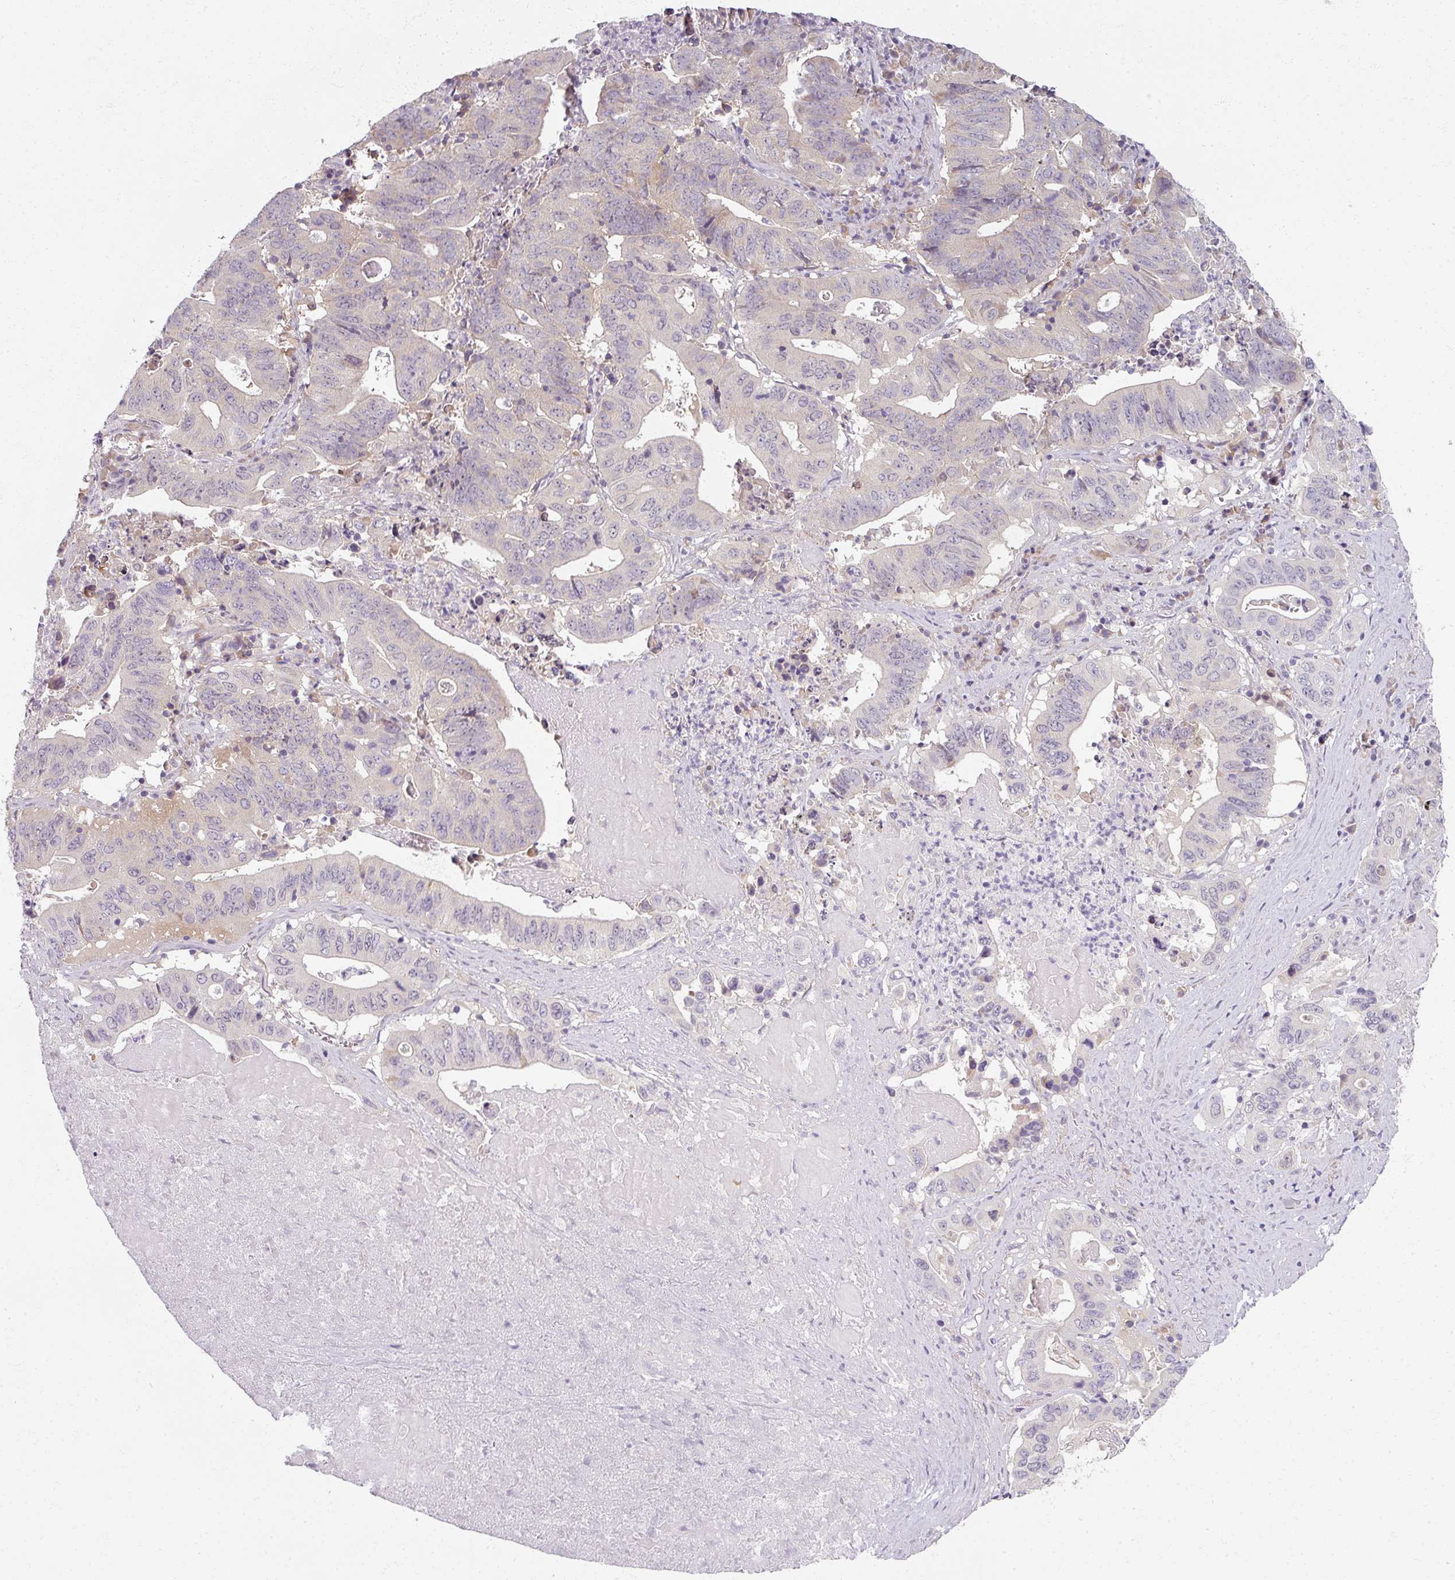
{"staining": {"intensity": "negative", "quantity": "none", "location": "none"}, "tissue": "lung cancer", "cell_type": "Tumor cells", "image_type": "cancer", "snomed": [{"axis": "morphology", "description": "Adenocarcinoma, NOS"}, {"axis": "topography", "description": "Lung"}], "caption": "This photomicrograph is of adenocarcinoma (lung) stained with immunohistochemistry to label a protein in brown with the nuclei are counter-stained blue. There is no positivity in tumor cells. (Immunohistochemistry (ihc), brightfield microscopy, high magnification).", "gene": "MYMK", "patient": {"sex": "female", "age": 60}}